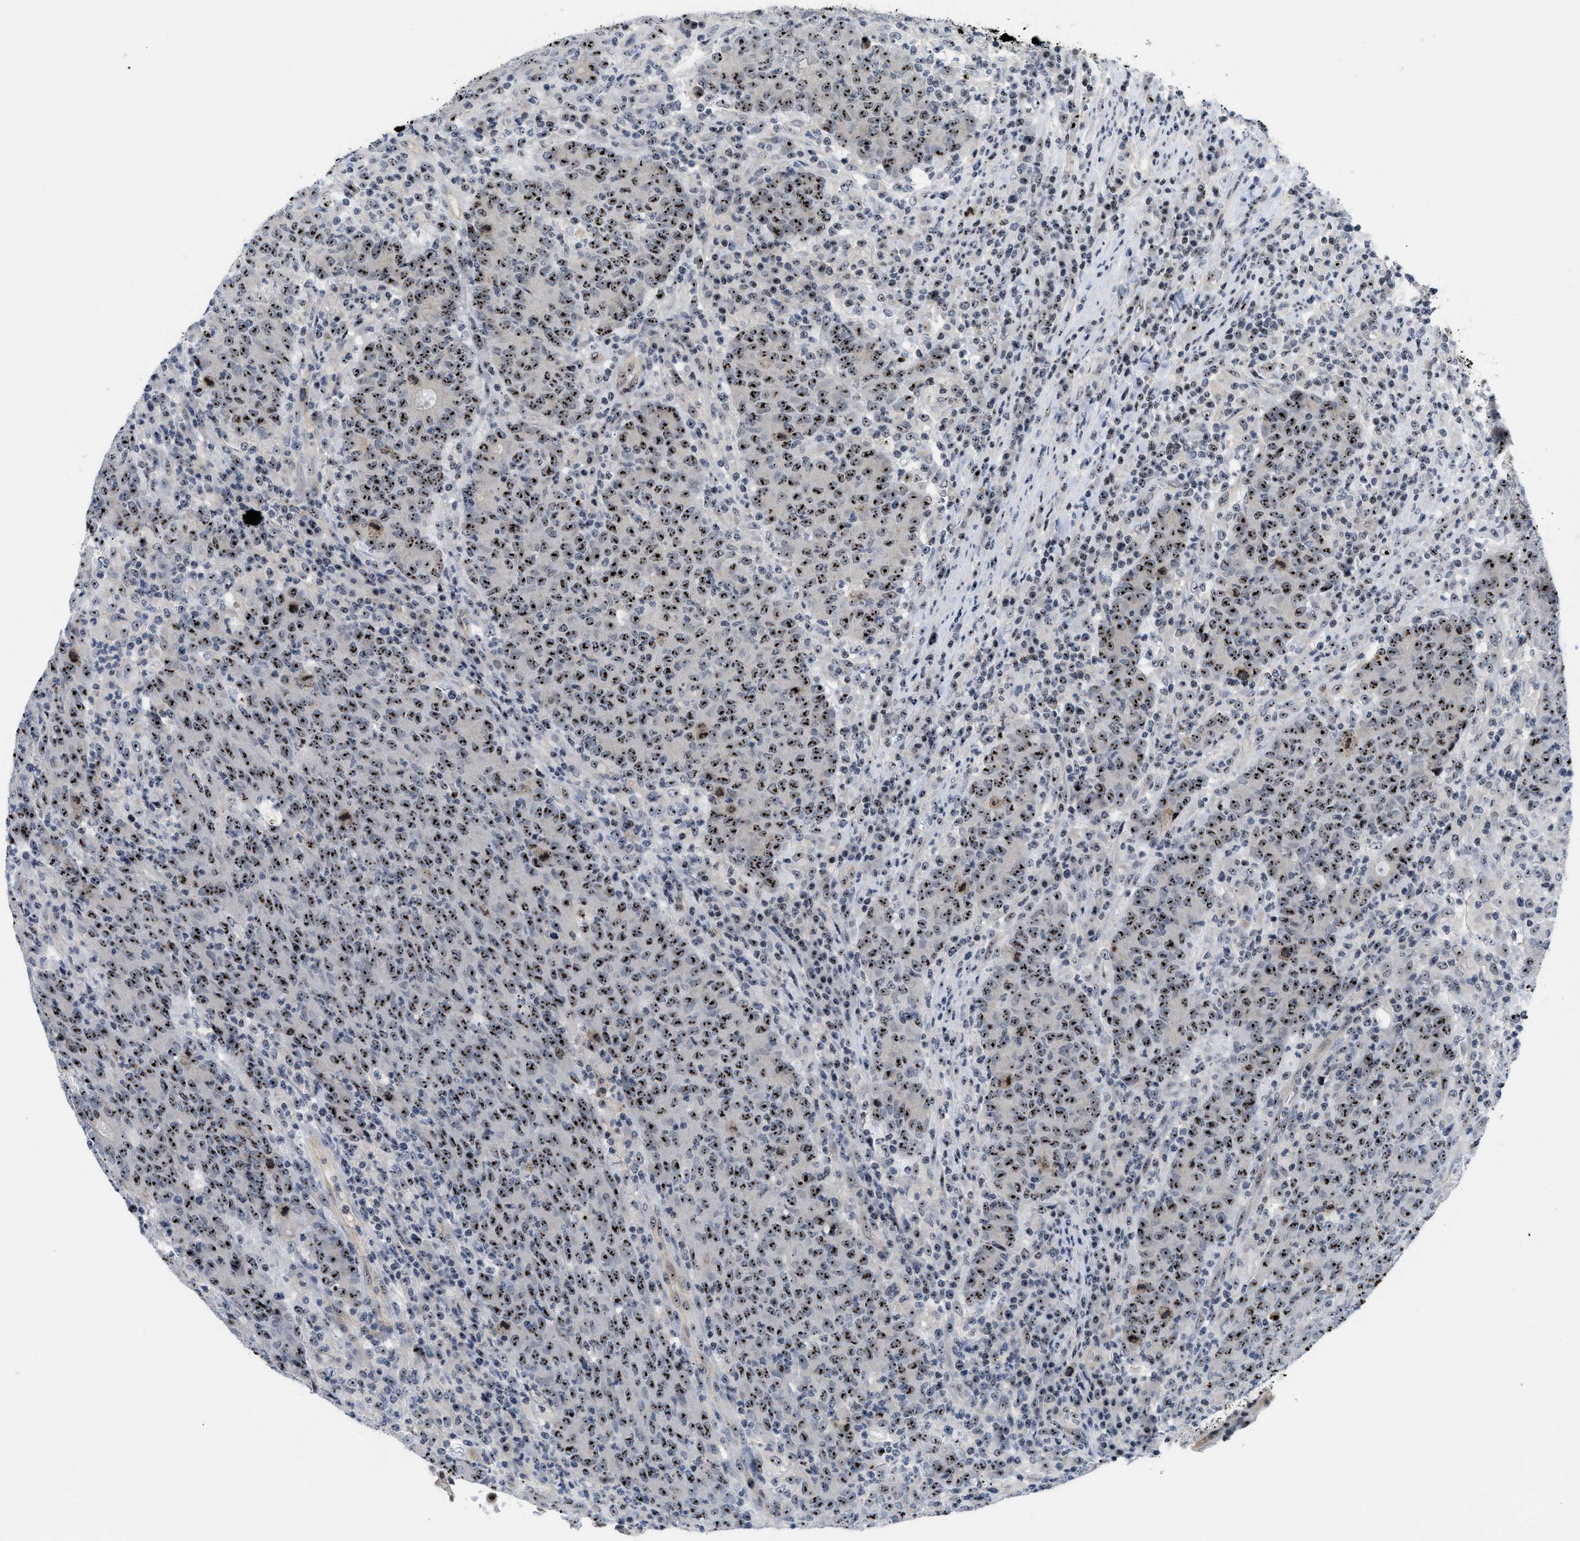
{"staining": {"intensity": "moderate", "quantity": ">75%", "location": "nuclear"}, "tissue": "colorectal cancer", "cell_type": "Tumor cells", "image_type": "cancer", "snomed": [{"axis": "morphology", "description": "Adenocarcinoma, NOS"}, {"axis": "topography", "description": "Colon"}], "caption": "High-magnification brightfield microscopy of colorectal adenocarcinoma stained with DAB (brown) and counterstained with hematoxylin (blue). tumor cells exhibit moderate nuclear staining is identified in approximately>75% of cells. Nuclei are stained in blue.", "gene": "NOP58", "patient": {"sex": "female", "age": 75}}